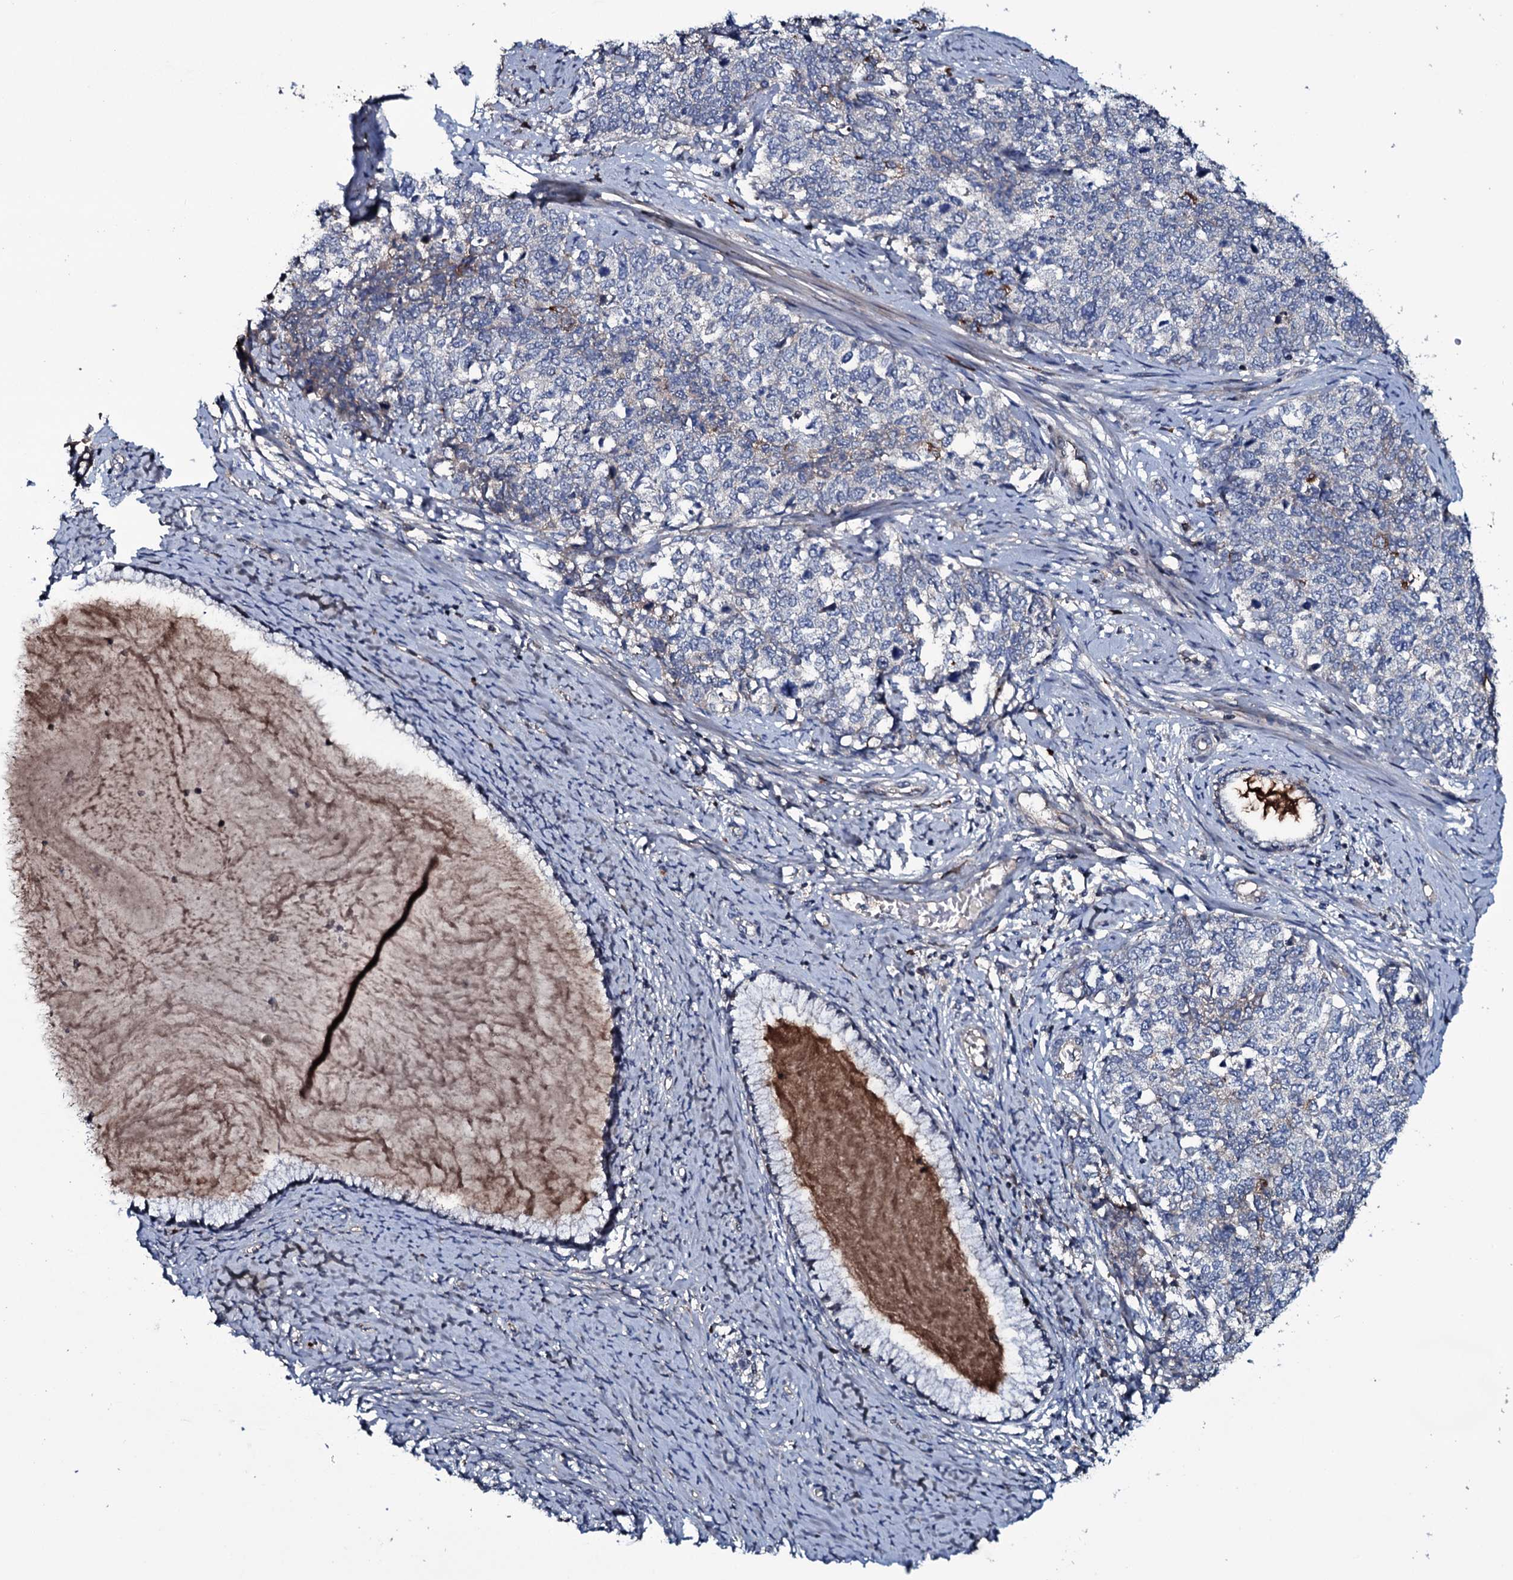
{"staining": {"intensity": "weak", "quantity": "<25%", "location": "cytoplasmic/membranous"}, "tissue": "cervical cancer", "cell_type": "Tumor cells", "image_type": "cancer", "snomed": [{"axis": "morphology", "description": "Squamous cell carcinoma, NOS"}, {"axis": "topography", "description": "Cervix"}], "caption": "Photomicrograph shows no significant protein expression in tumor cells of cervical squamous cell carcinoma.", "gene": "LYG2", "patient": {"sex": "female", "age": 63}}